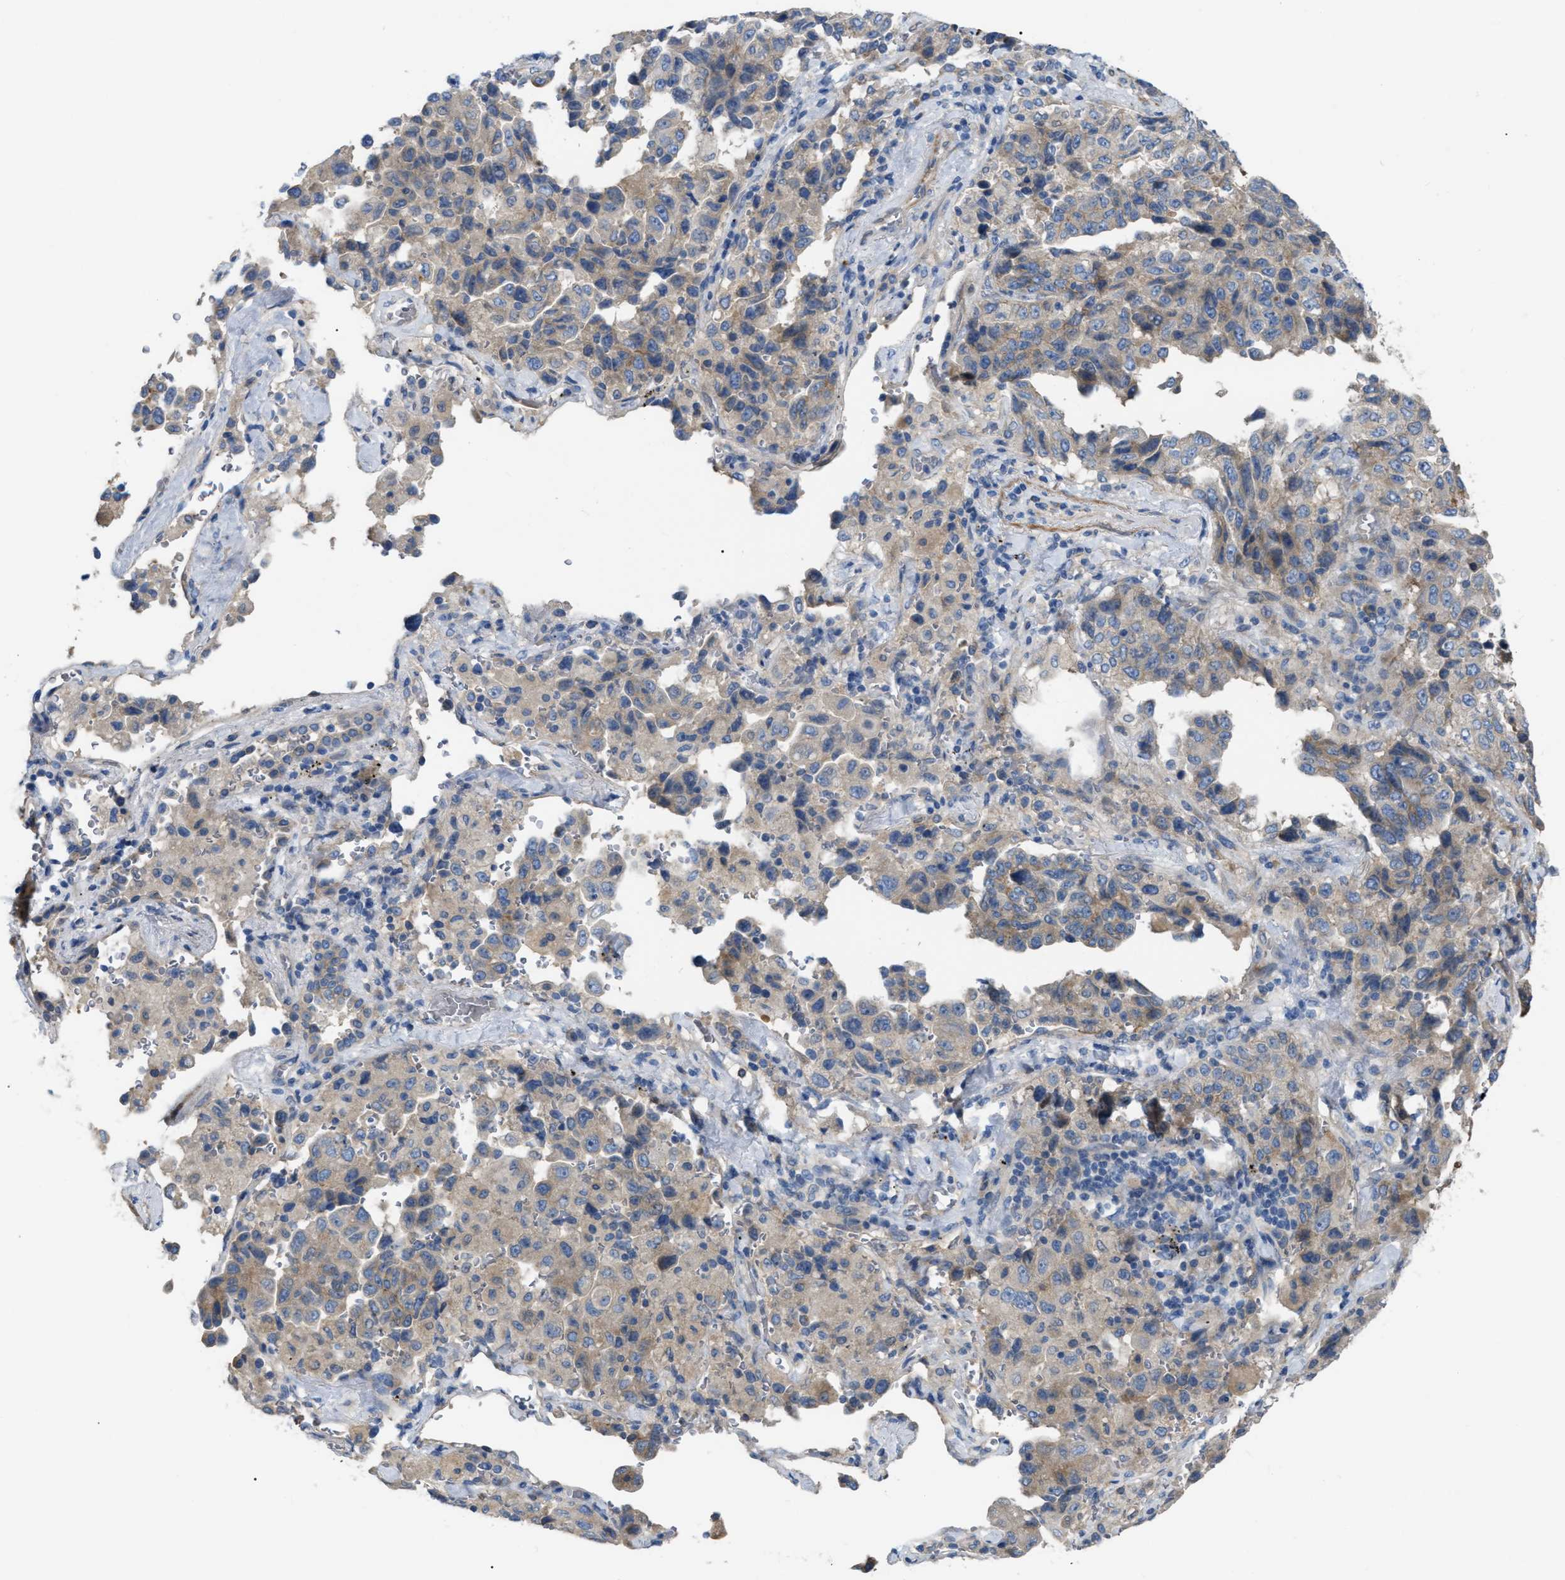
{"staining": {"intensity": "weak", "quantity": ">75%", "location": "cytoplasmic/membranous"}, "tissue": "lung cancer", "cell_type": "Tumor cells", "image_type": "cancer", "snomed": [{"axis": "morphology", "description": "Adenocarcinoma, NOS"}, {"axis": "topography", "description": "Lung"}], "caption": "Lung cancer stained with a protein marker shows weak staining in tumor cells.", "gene": "DHX58", "patient": {"sex": "female", "age": 51}}